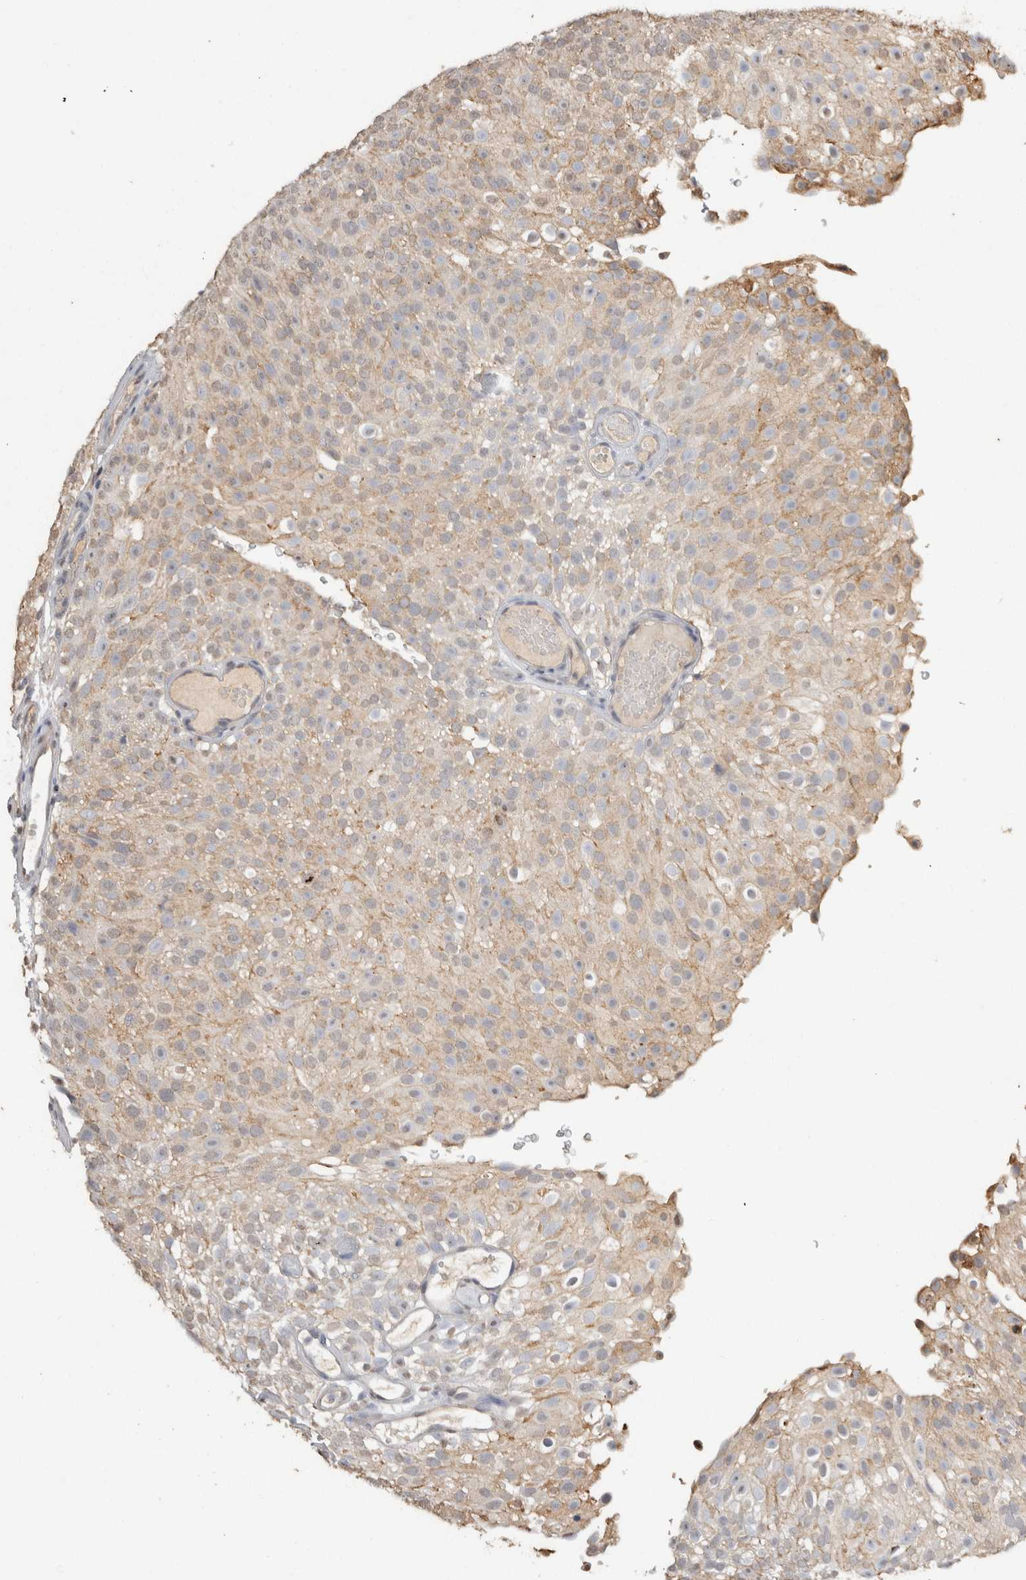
{"staining": {"intensity": "weak", "quantity": "25%-75%", "location": "cytoplasmic/membranous"}, "tissue": "urothelial cancer", "cell_type": "Tumor cells", "image_type": "cancer", "snomed": [{"axis": "morphology", "description": "Urothelial carcinoma, Low grade"}, {"axis": "topography", "description": "Urinary bladder"}], "caption": "Immunohistochemistry micrograph of neoplastic tissue: human urothelial cancer stained using immunohistochemistry exhibits low levels of weak protein expression localized specifically in the cytoplasmic/membranous of tumor cells, appearing as a cytoplasmic/membranous brown color.", "gene": "NAALADL2", "patient": {"sex": "male", "age": 78}}